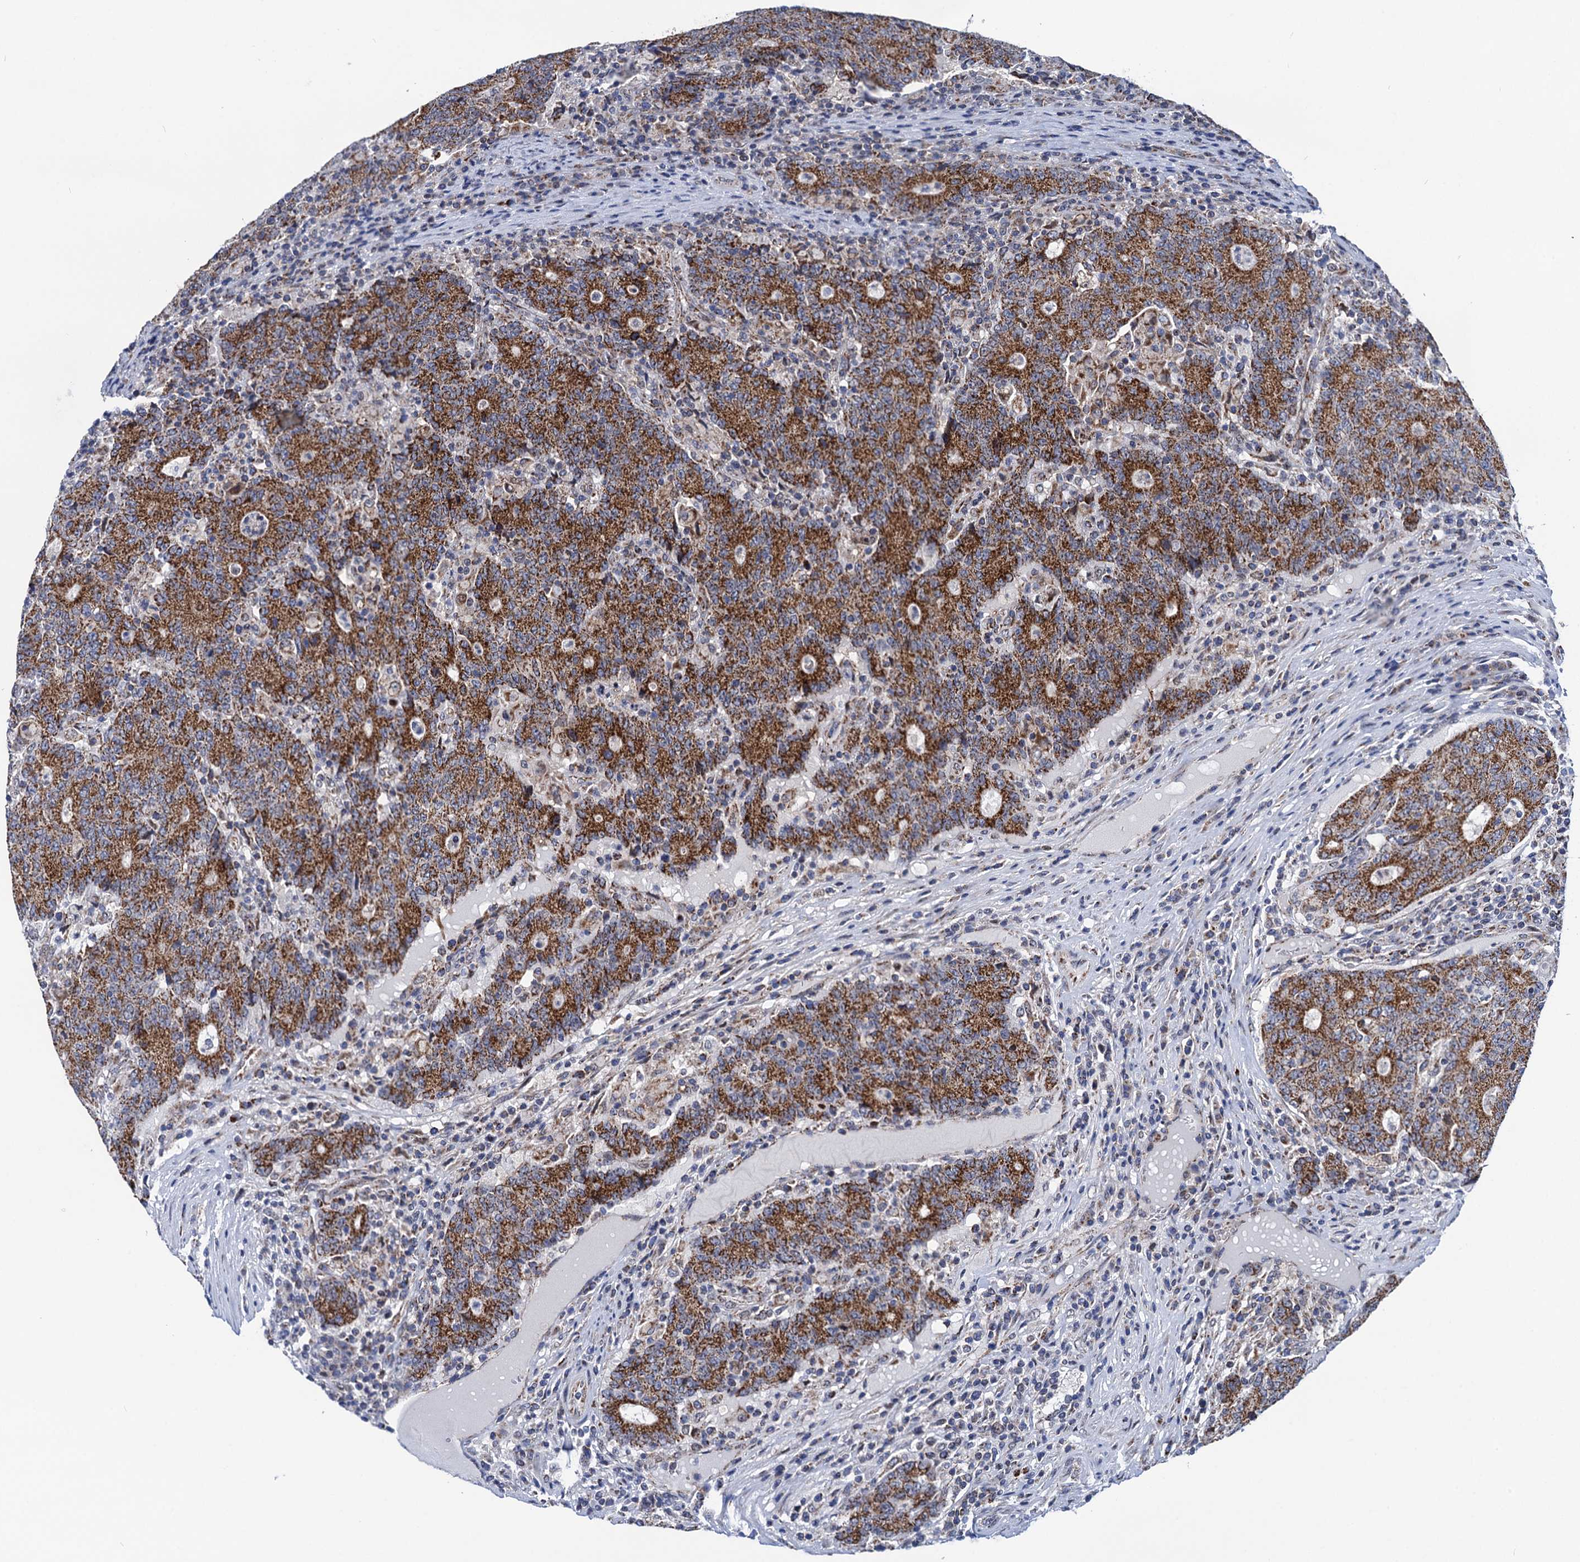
{"staining": {"intensity": "strong", "quantity": ">75%", "location": "cytoplasmic/membranous"}, "tissue": "colorectal cancer", "cell_type": "Tumor cells", "image_type": "cancer", "snomed": [{"axis": "morphology", "description": "Adenocarcinoma, NOS"}, {"axis": "topography", "description": "Colon"}], "caption": "A high amount of strong cytoplasmic/membranous staining is seen in approximately >75% of tumor cells in colorectal cancer tissue.", "gene": "PTCD3", "patient": {"sex": "female", "age": 75}}